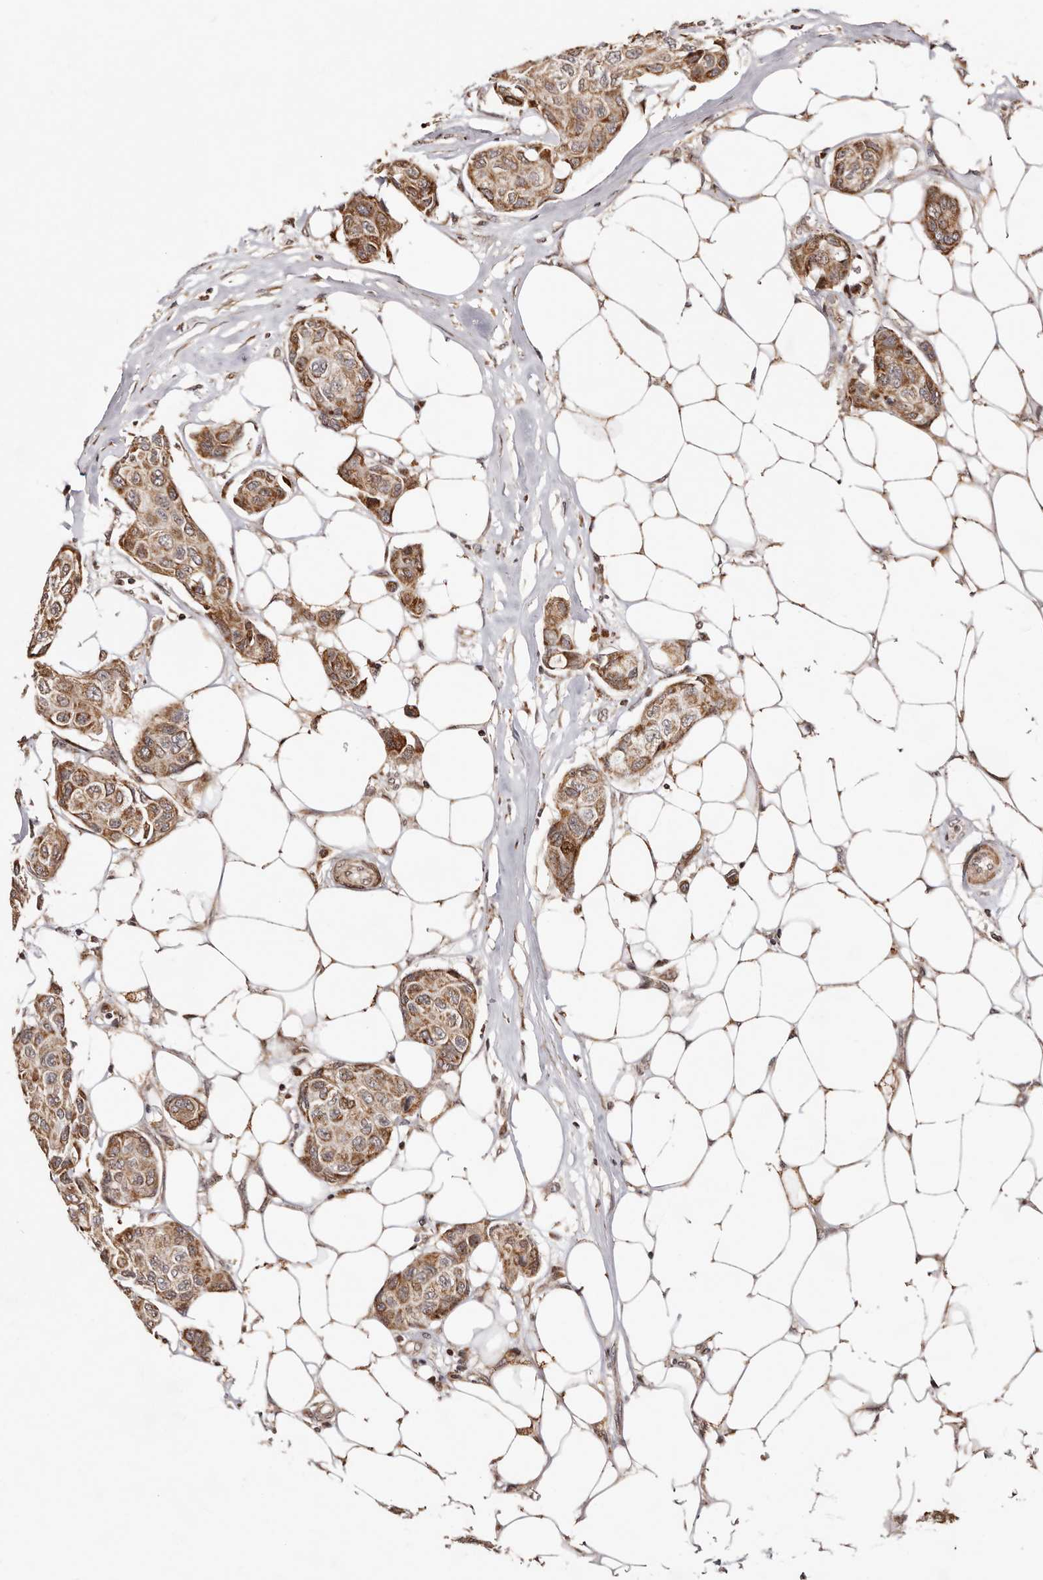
{"staining": {"intensity": "moderate", "quantity": ">75%", "location": "cytoplasmic/membranous"}, "tissue": "breast cancer", "cell_type": "Tumor cells", "image_type": "cancer", "snomed": [{"axis": "morphology", "description": "Duct carcinoma"}, {"axis": "topography", "description": "Breast"}], "caption": "A micrograph showing moderate cytoplasmic/membranous positivity in about >75% of tumor cells in breast cancer, as visualized by brown immunohistochemical staining.", "gene": "HIVEP3", "patient": {"sex": "female", "age": 80}}